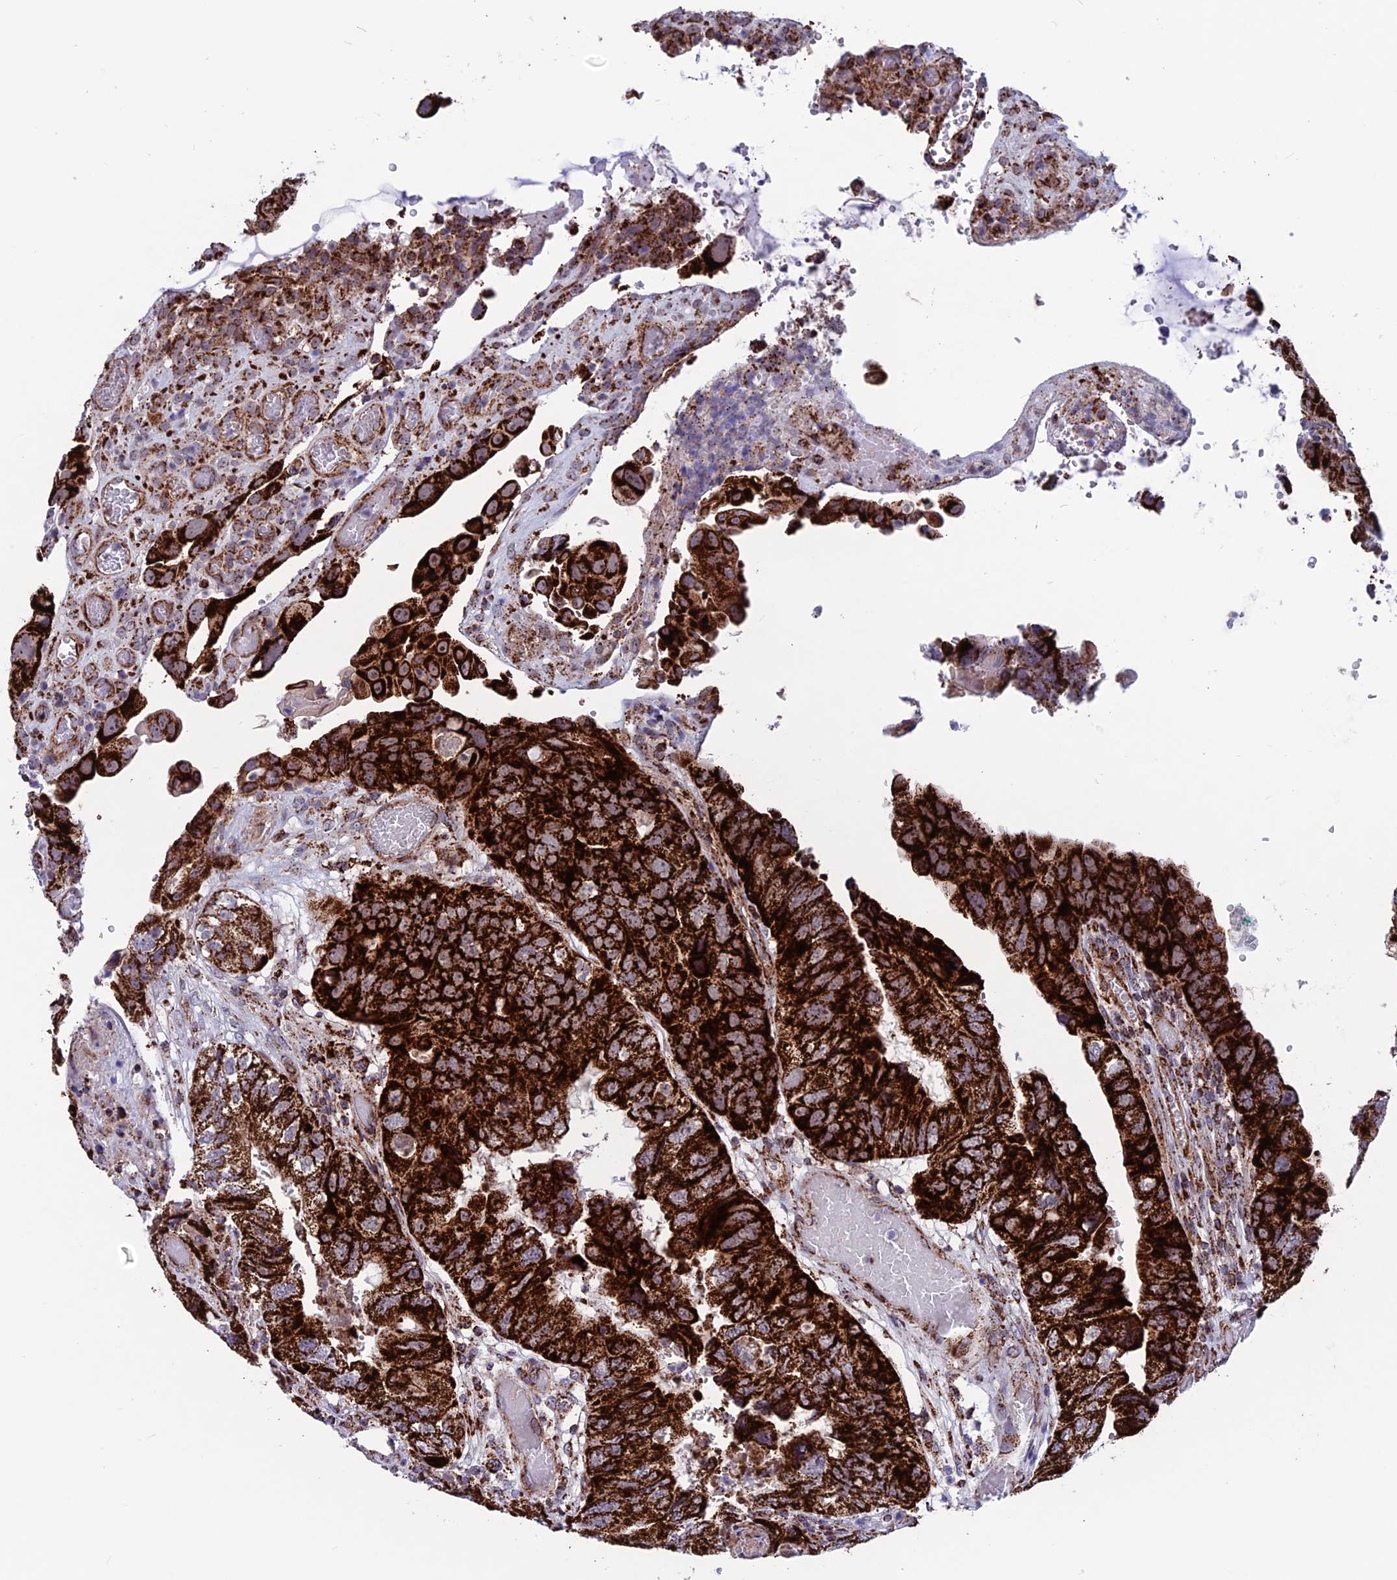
{"staining": {"intensity": "strong", "quantity": ">75%", "location": "cytoplasmic/membranous"}, "tissue": "colorectal cancer", "cell_type": "Tumor cells", "image_type": "cancer", "snomed": [{"axis": "morphology", "description": "Adenocarcinoma, NOS"}, {"axis": "topography", "description": "Rectum"}], "caption": "This photomicrograph reveals IHC staining of human colorectal cancer, with high strong cytoplasmic/membranous expression in approximately >75% of tumor cells.", "gene": "MRPS18B", "patient": {"sex": "male", "age": 63}}